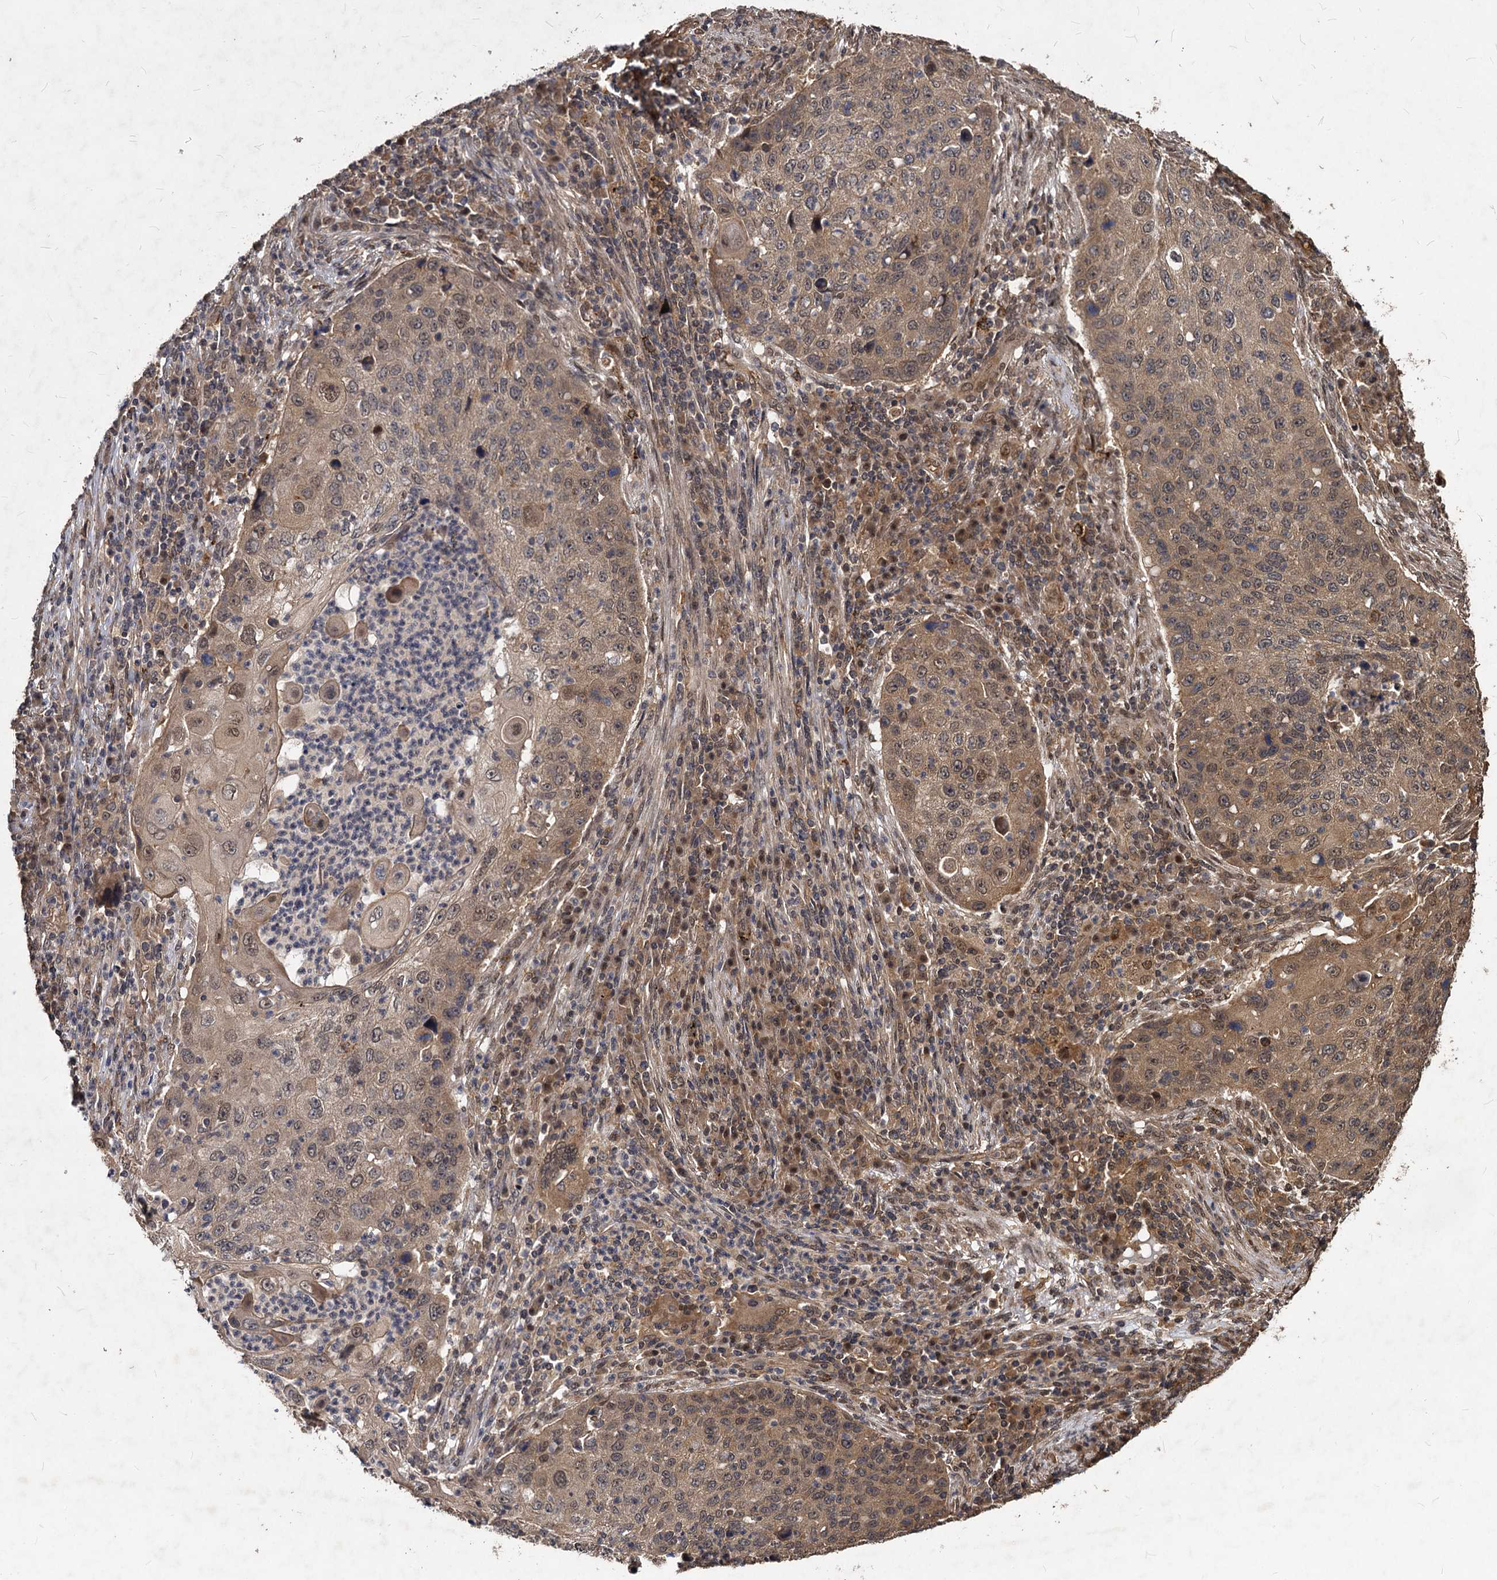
{"staining": {"intensity": "weak", "quantity": "25%-75%", "location": "cytoplasmic/membranous,nuclear"}, "tissue": "lung cancer", "cell_type": "Tumor cells", "image_type": "cancer", "snomed": [{"axis": "morphology", "description": "Squamous cell carcinoma, NOS"}, {"axis": "topography", "description": "Lung"}], "caption": "This is a histology image of immunohistochemistry staining of lung cancer, which shows weak staining in the cytoplasmic/membranous and nuclear of tumor cells.", "gene": "VPS51", "patient": {"sex": "female", "age": 63}}